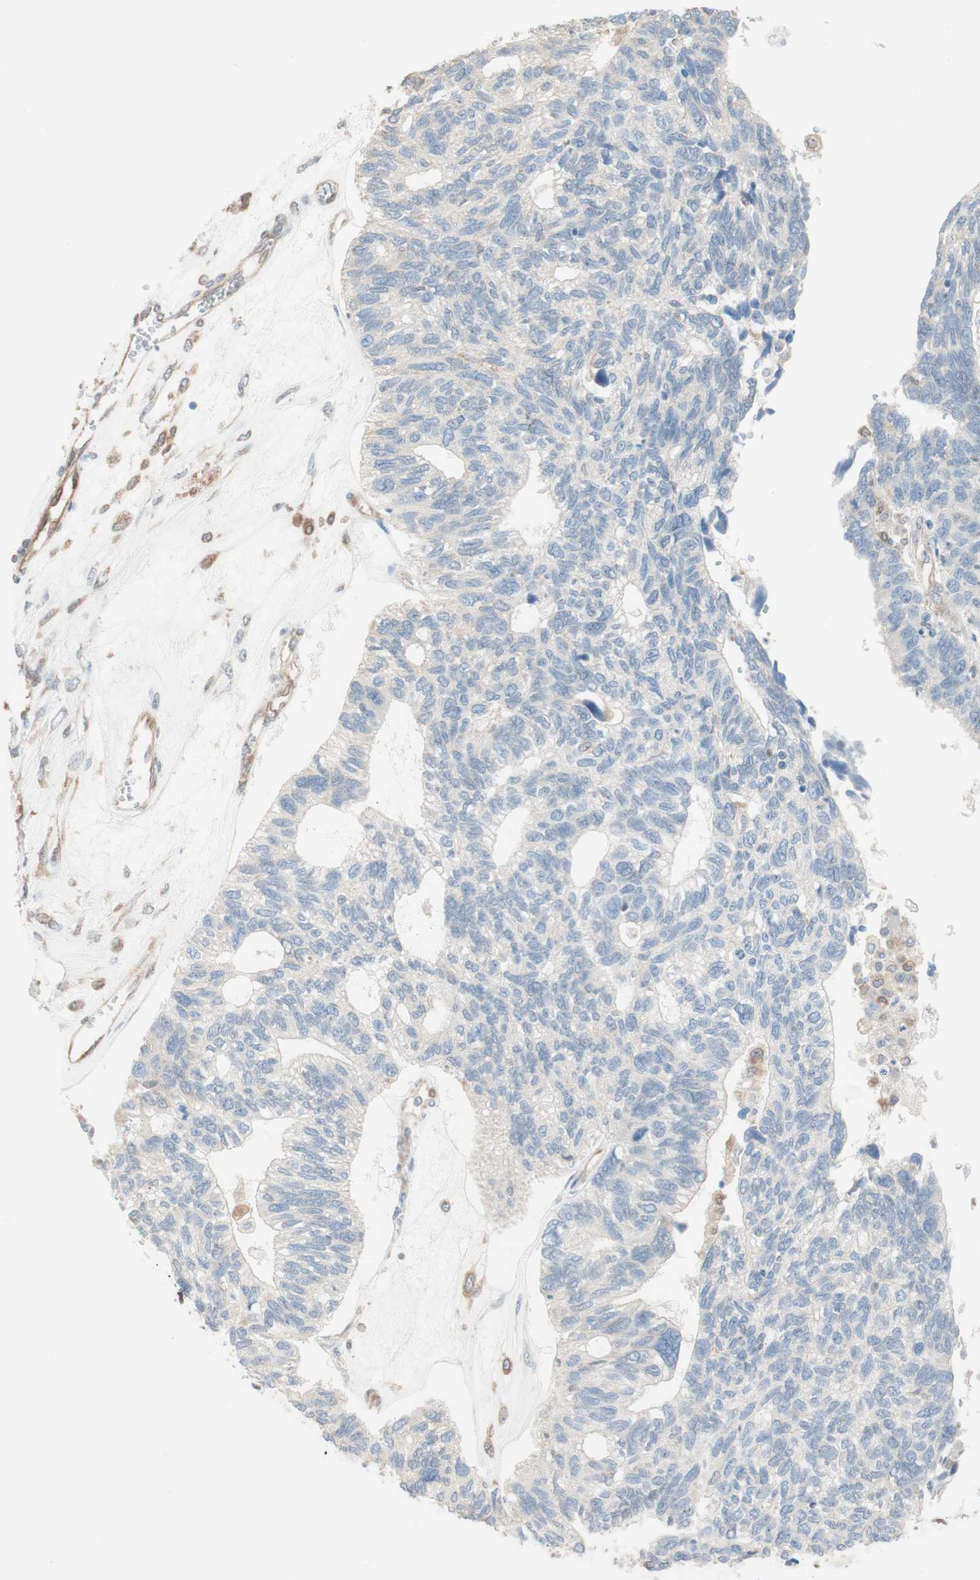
{"staining": {"intensity": "negative", "quantity": "none", "location": "none"}, "tissue": "ovarian cancer", "cell_type": "Tumor cells", "image_type": "cancer", "snomed": [{"axis": "morphology", "description": "Cystadenocarcinoma, serous, NOS"}, {"axis": "topography", "description": "Ovary"}], "caption": "Immunohistochemical staining of ovarian cancer demonstrates no significant expression in tumor cells.", "gene": "COMT", "patient": {"sex": "female", "age": 79}}